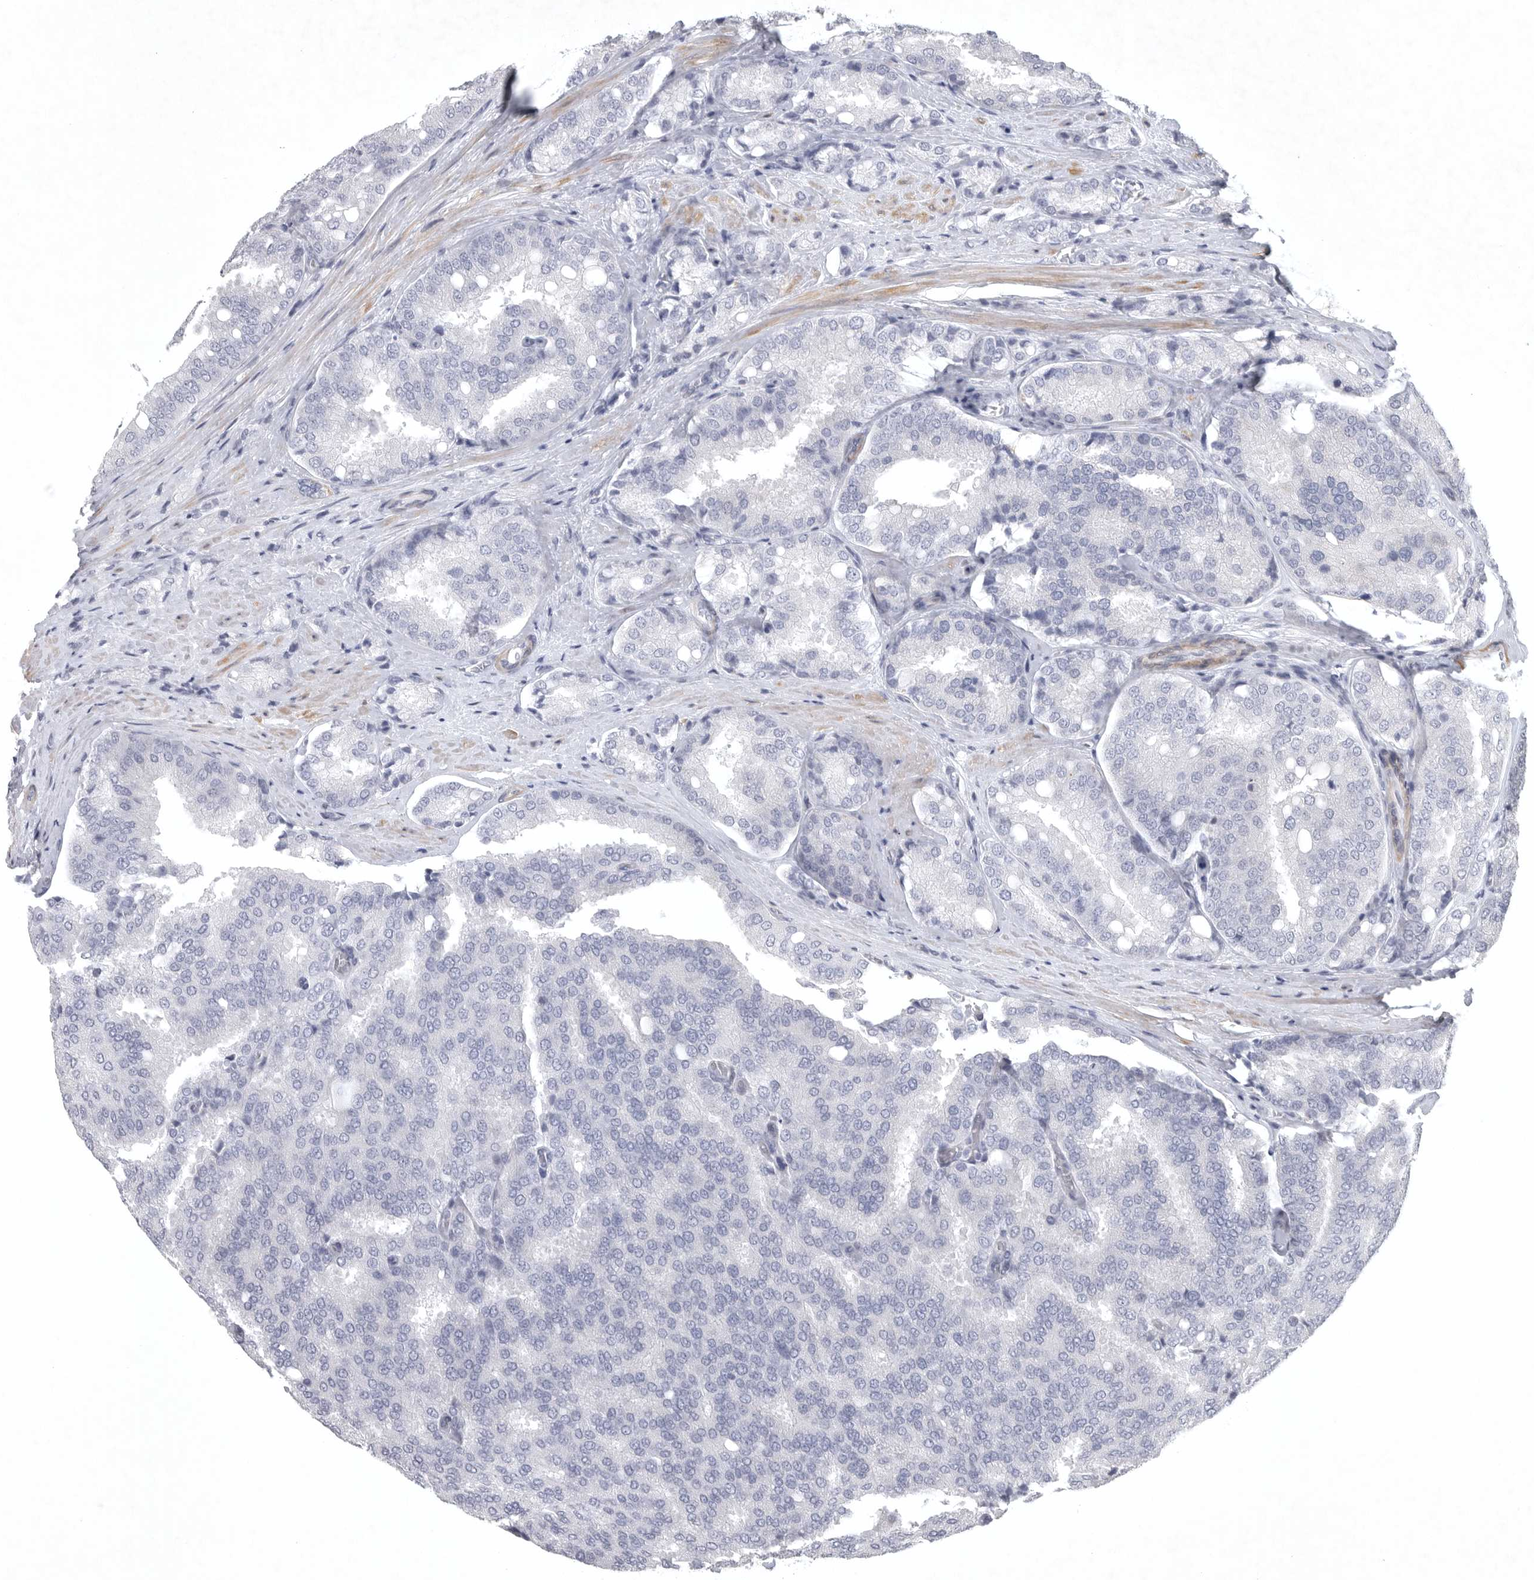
{"staining": {"intensity": "negative", "quantity": "none", "location": "none"}, "tissue": "prostate cancer", "cell_type": "Tumor cells", "image_type": "cancer", "snomed": [{"axis": "morphology", "description": "Adenocarcinoma, High grade"}, {"axis": "topography", "description": "Prostate"}], "caption": "The immunohistochemistry image has no significant expression in tumor cells of prostate cancer tissue.", "gene": "TNR", "patient": {"sex": "male", "age": 50}}